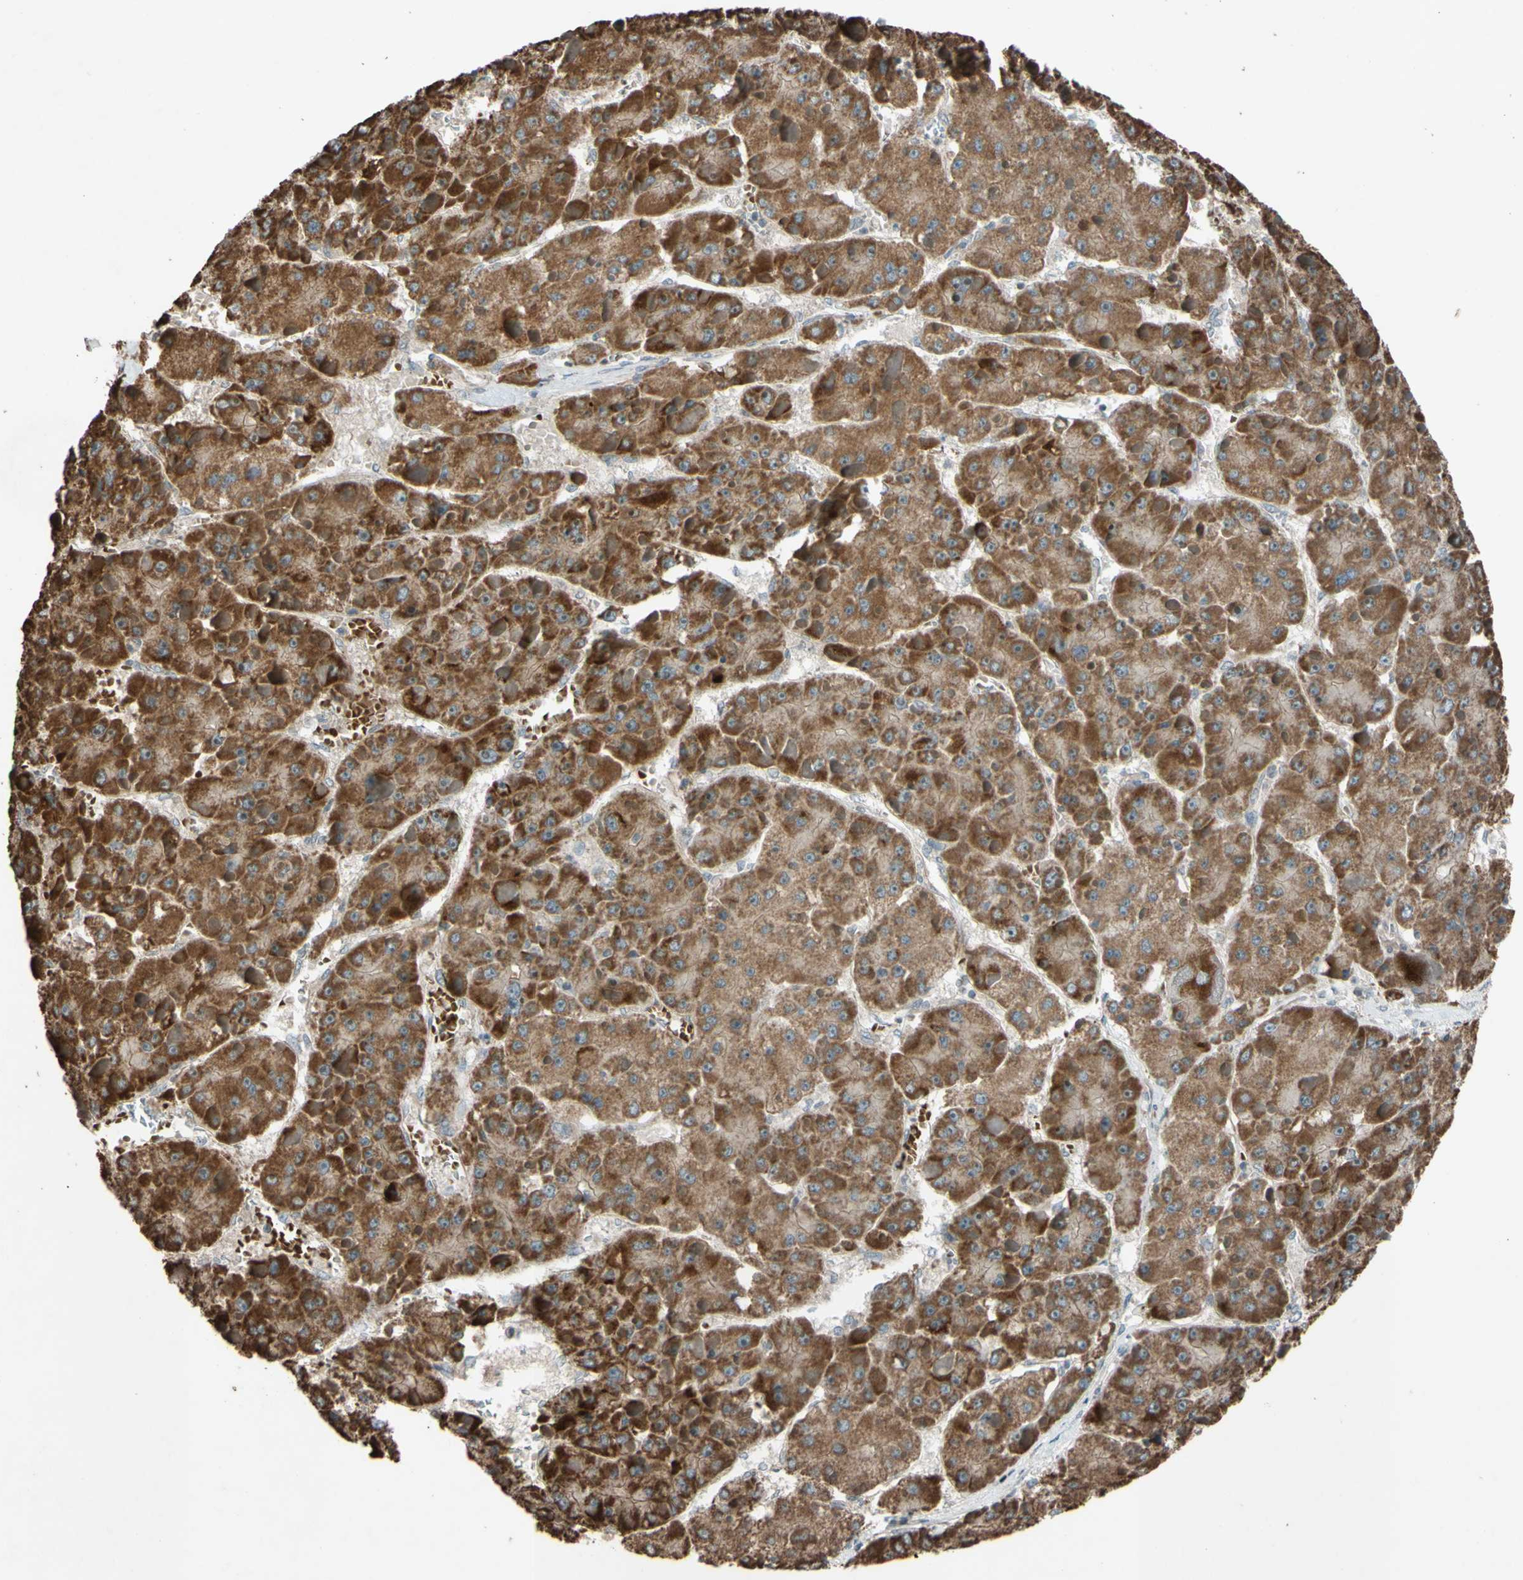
{"staining": {"intensity": "moderate", "quantity": ">75%", "location": "cytoplasmic/membranous"}, "tissue": "liver cancer", "cell_type": "Tumor cells", "image_type": "cancer", "snomed": [{"axis": "morphology", "description": "Carcinoma, Hepatocellular, NOS"}, {"axis": "topography", "description": "Liver"}], "caption": "High-magnification brightfield microscopy of hepatocellular carcinoma (liver) stained with DAB (3,3'-diaminobenzidine) (brown) and counterstained with hematoxylin (blue). tumor cells exhibit moderate cytoplasmic/membranous staining is identified in approximately>75% of cells.", "gene": "ACOT8", "patient": {"sex": "female", "age": 73}}